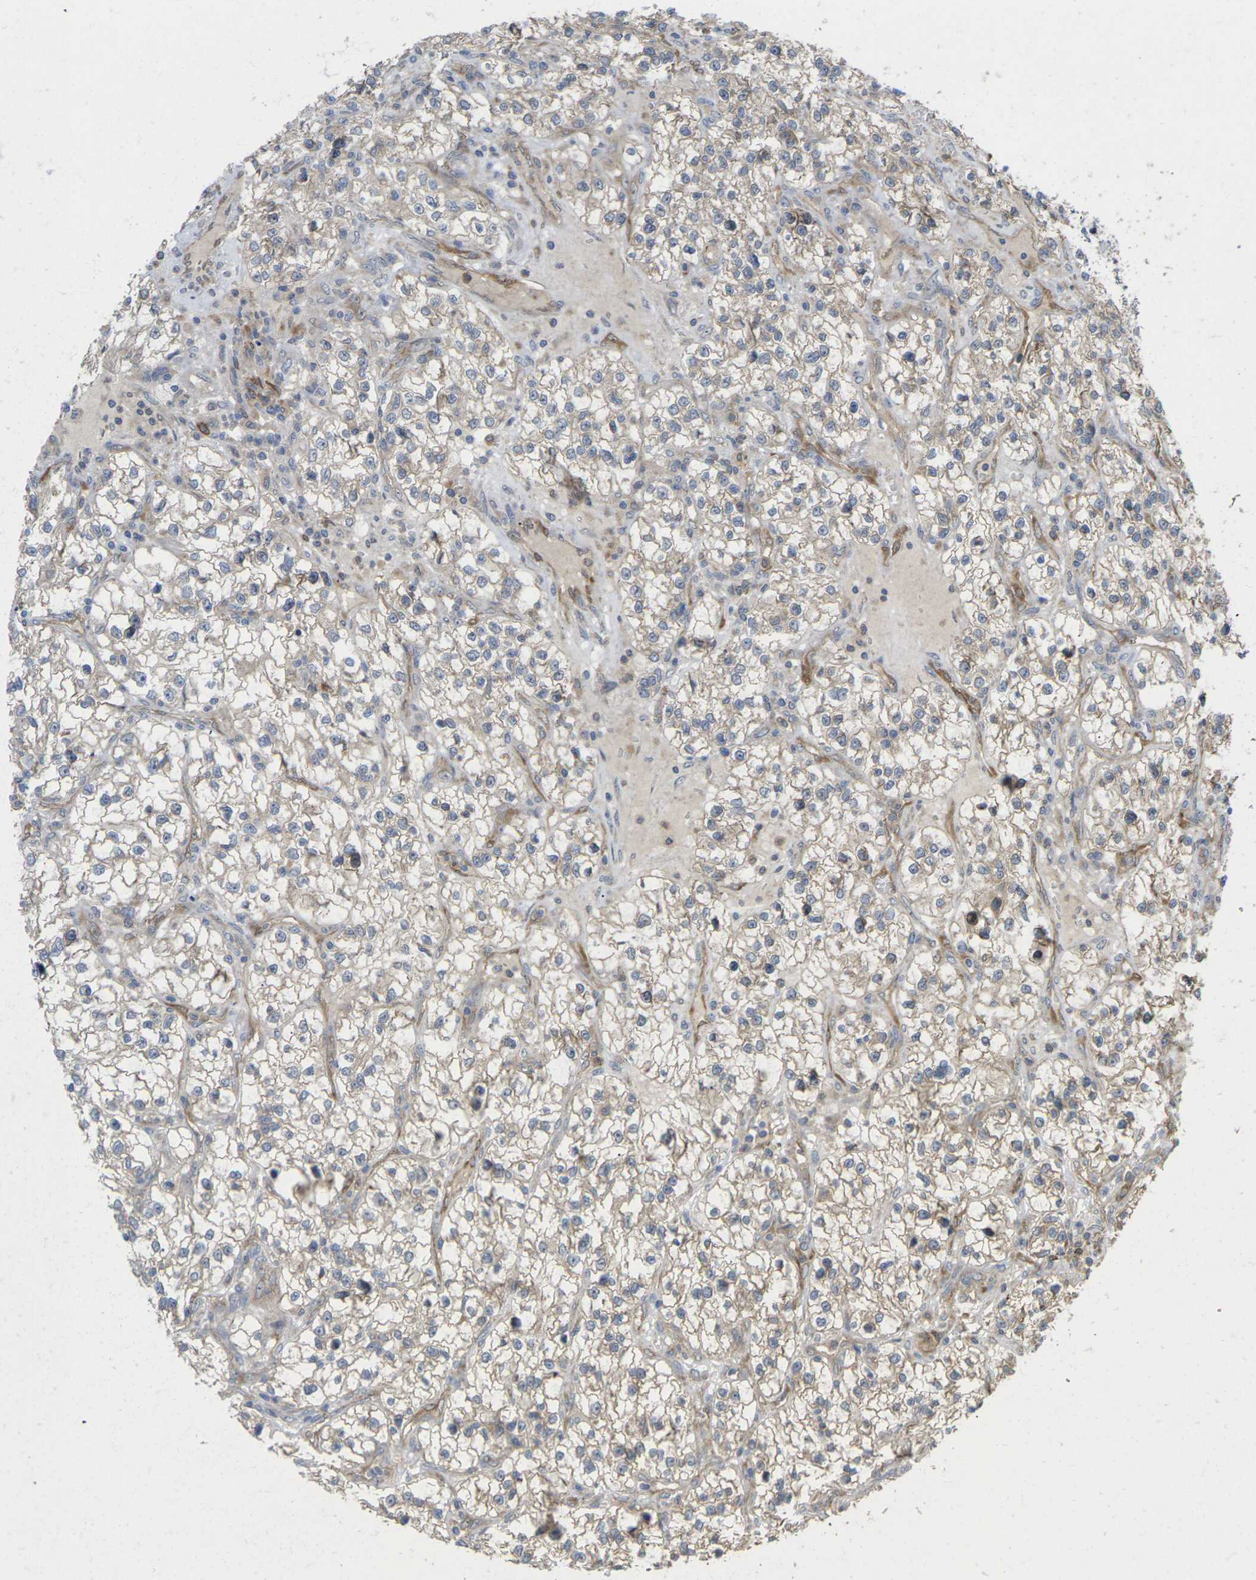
{"staining": {"intensity": "weak", "quantity": "<25%", "location": "cytoplasmic/membranous"}, "tissue": "renal cancer", "cell_type": "Tumor cells", "image_type": "cancer", "snomed": [{"axis": "morphology", "description": "Adenocarcinoma, NOS"}, {"axis": "topography", "description": "Kidney"}], "caption": "Immunohistochemistry (IHC) image of adenocarcinoma (renal) stained for a protein (brown), which exhibits no positivity in tumor cells. The staining was performed using DAB to visualize the protein expression in brown, while the nuclei were stained in blue with hematoxylin (Magnification: 20x).", "gene": "TIAM1", "patient": {"sex": "female", "age": 57}}